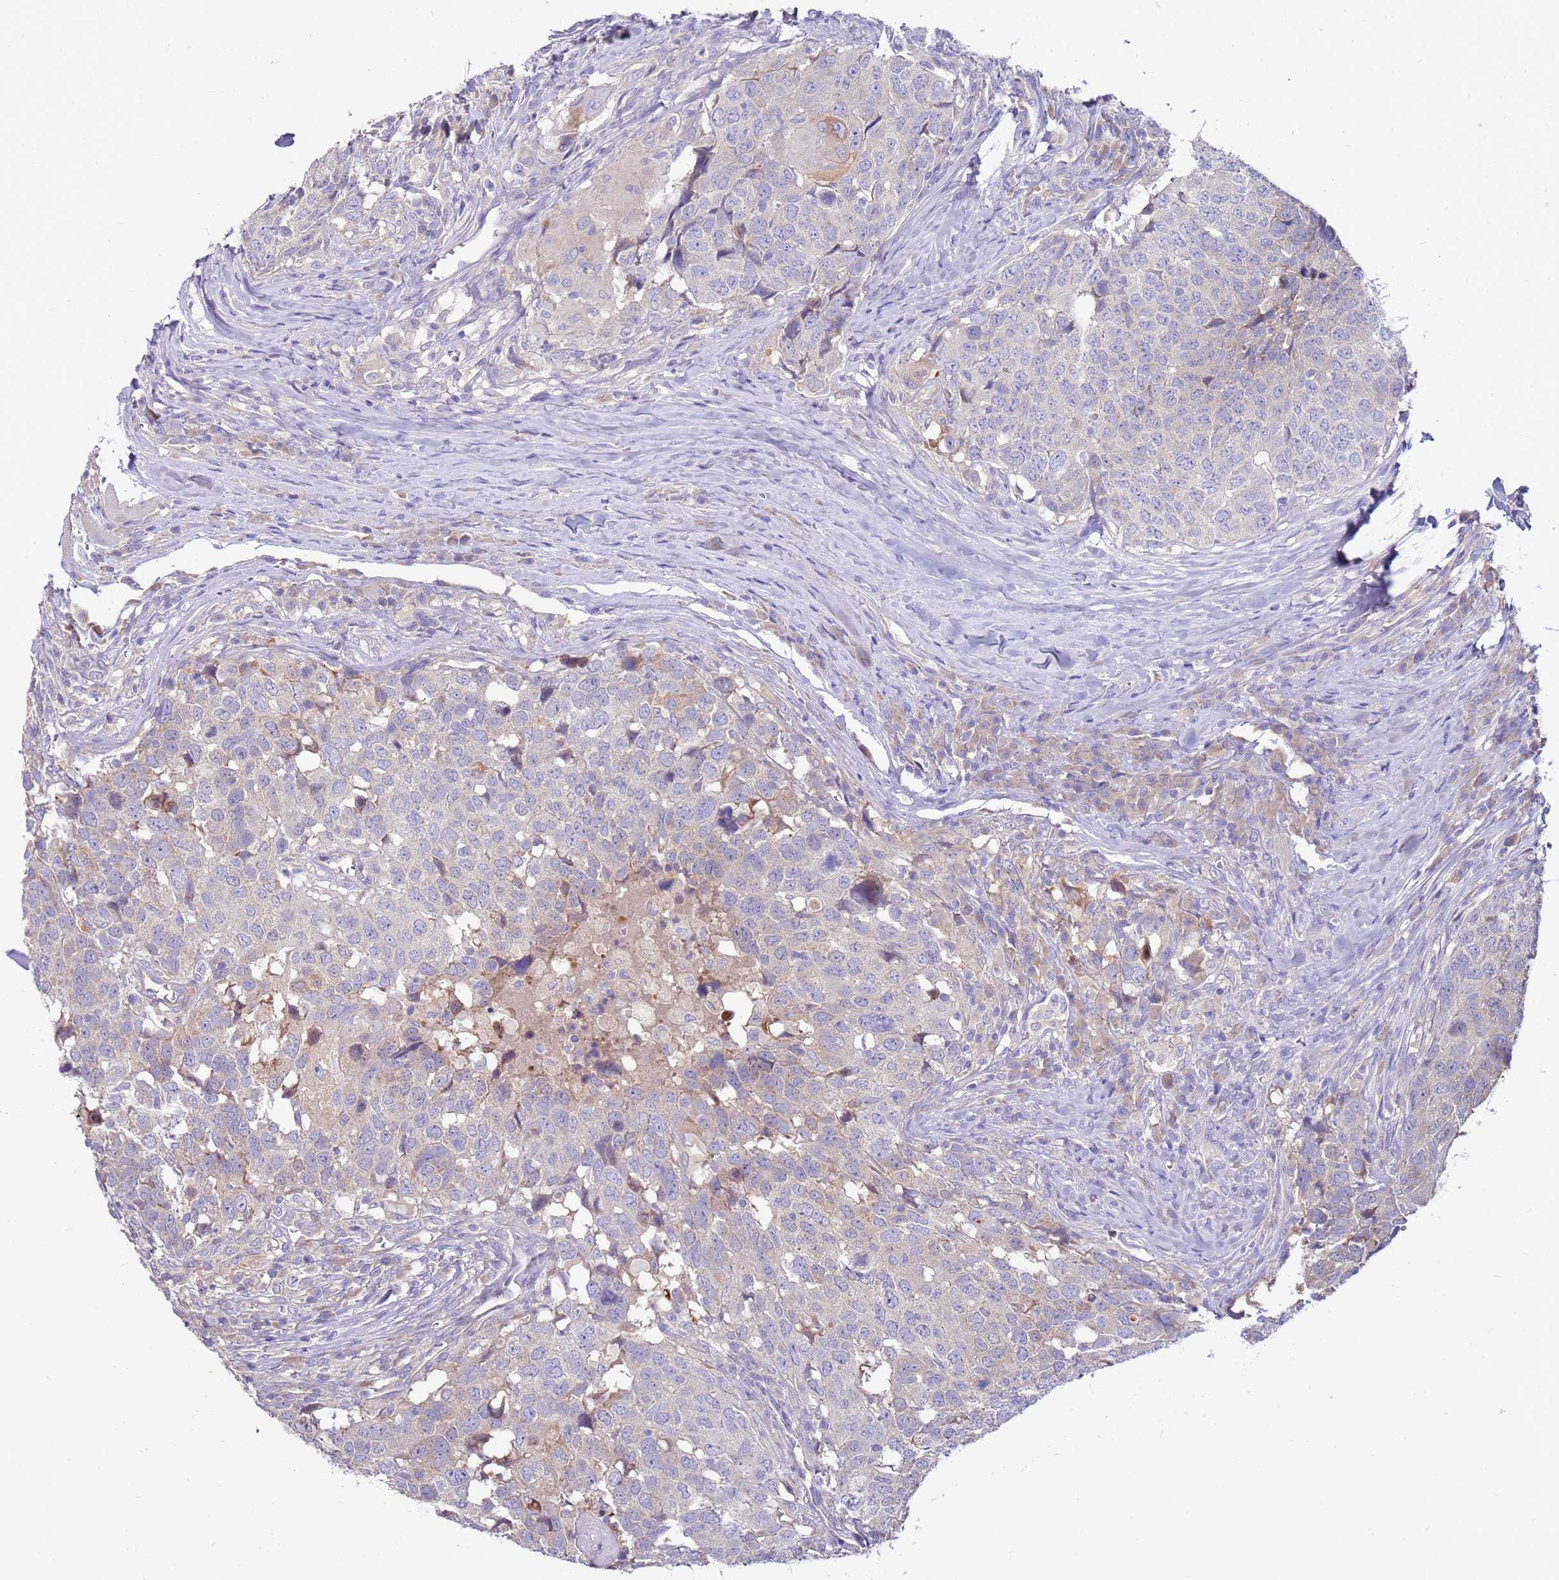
{"staining": {"intensity": "negative", "quantity": "none", "location": "none"}, "tissue": "head and neck cancer", "cell_type": "Tumor cells", "image_type": "cancer", "snomed": [{"axis": "morphology", "description": "Squamous cell carcinoma, NOS"}, {"axis": "topography", "description": "Head-Neck"}], "caption": "The micrograph demonstrates no significant staining in tumor cells of head and neck squamous cell carcinoma.", "gene": "SLC44A4", "patient": {"sex": "male", "age": 66}}